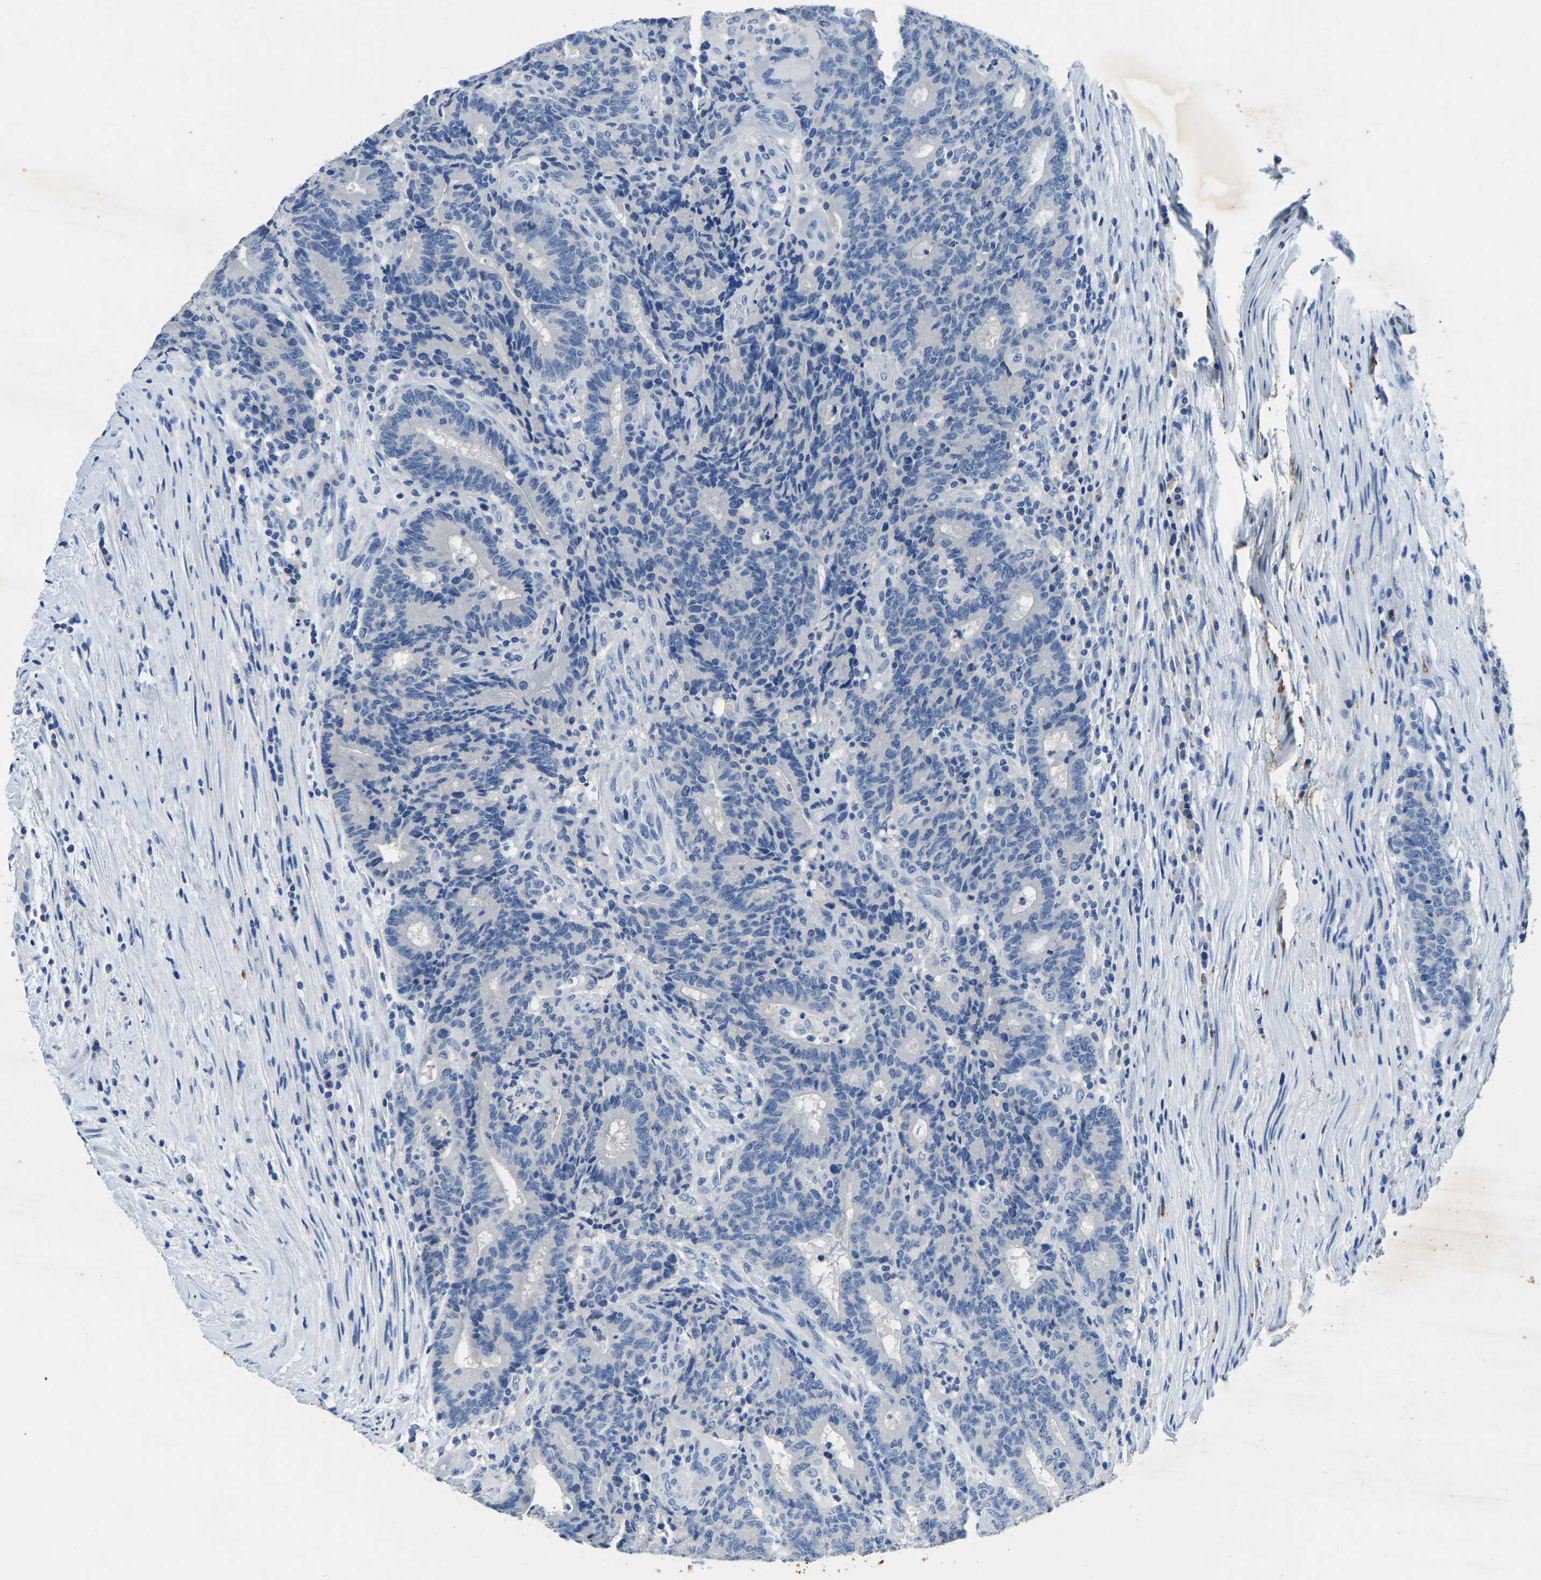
{"staining": {"intensity": "negative", "quantity": "none", "location": "none"}, "tissue": "colorectal cancer", "cell_type": "Tumor cells", "image_type": "cancer", "snomed": [{"axis": "morphology", "description": "Normal tissue, NOS"}, {"axis": "morphology", "description": "Adenocarcinoma, NOS"}, {"axis": "topography", "description": "Colon"}], "caption": "Immunohistochemistry histopathology image of colorectal cancer stained for a protein (brown), which demonstrates no expression in tumor cells.", "gene": "UBN2", "patient": {"sex": "female", "age": 75}}